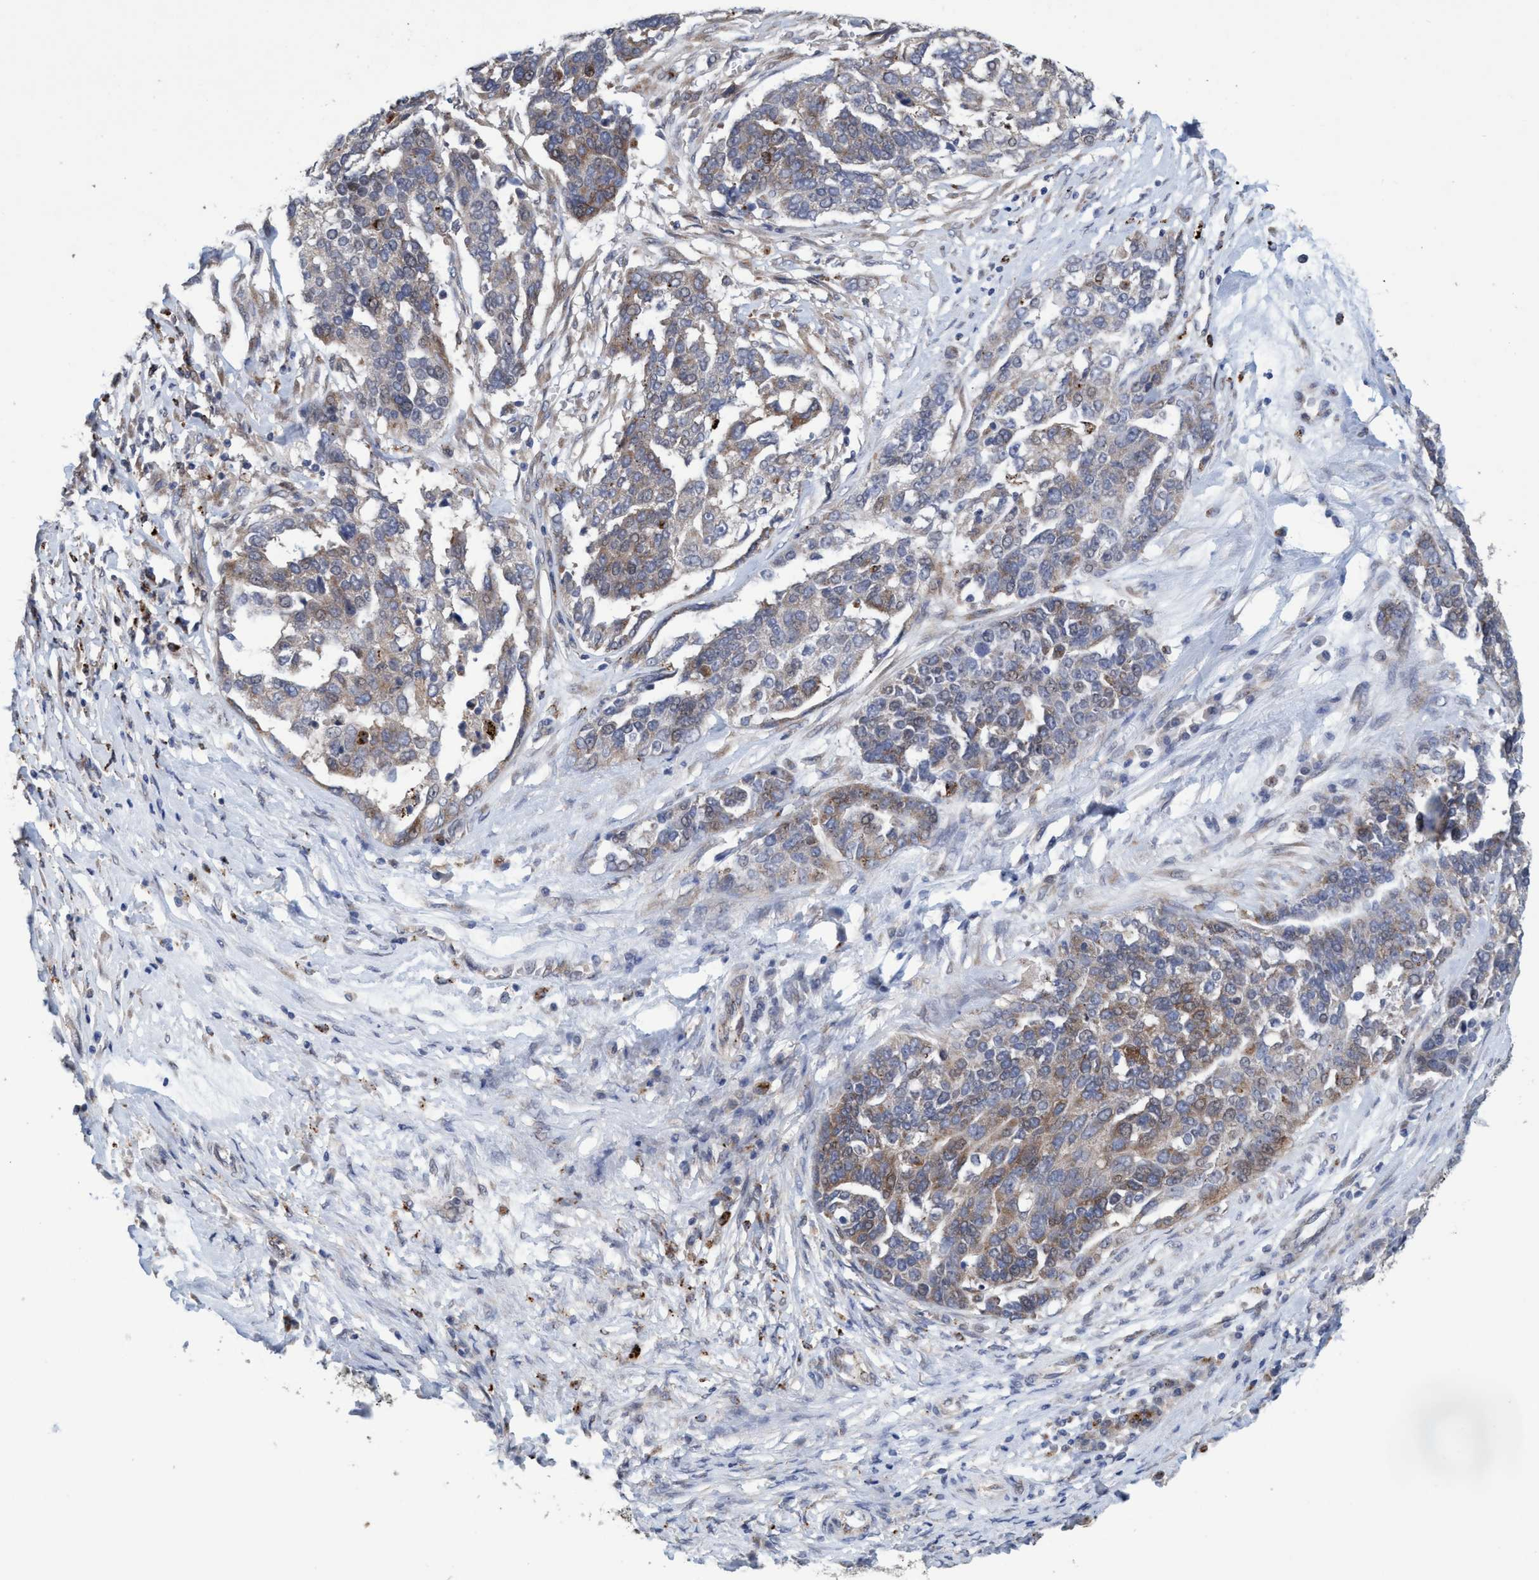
{"staining": {"intensity": "moderate", "quantity": ">75%", "location": "cytoplasmic/membranous"}, "tissue": "ovarian cancer", "cell_type": "Tumor cells", "image_type": "cancer", "snomed": [{"axis": "morphology", "description": "Cystadenocarcinoma, serous, NOS"}, {"axis": "topography", "description": "Ovary"}], "caption": "Moderate cytoplasmic/membranous staining is appreciated in approximately >75% of tumor cells in serous cystadenocarcinoma (ovarian). The protein of interest is stained brown, and the nuclei are stained in blue (DAB (3,3'-diaminobenzidine) IHC with brightfield microscopy, high magnification).", "gene": "BBS9", "patient": {"sex": "female", "age": 44}}